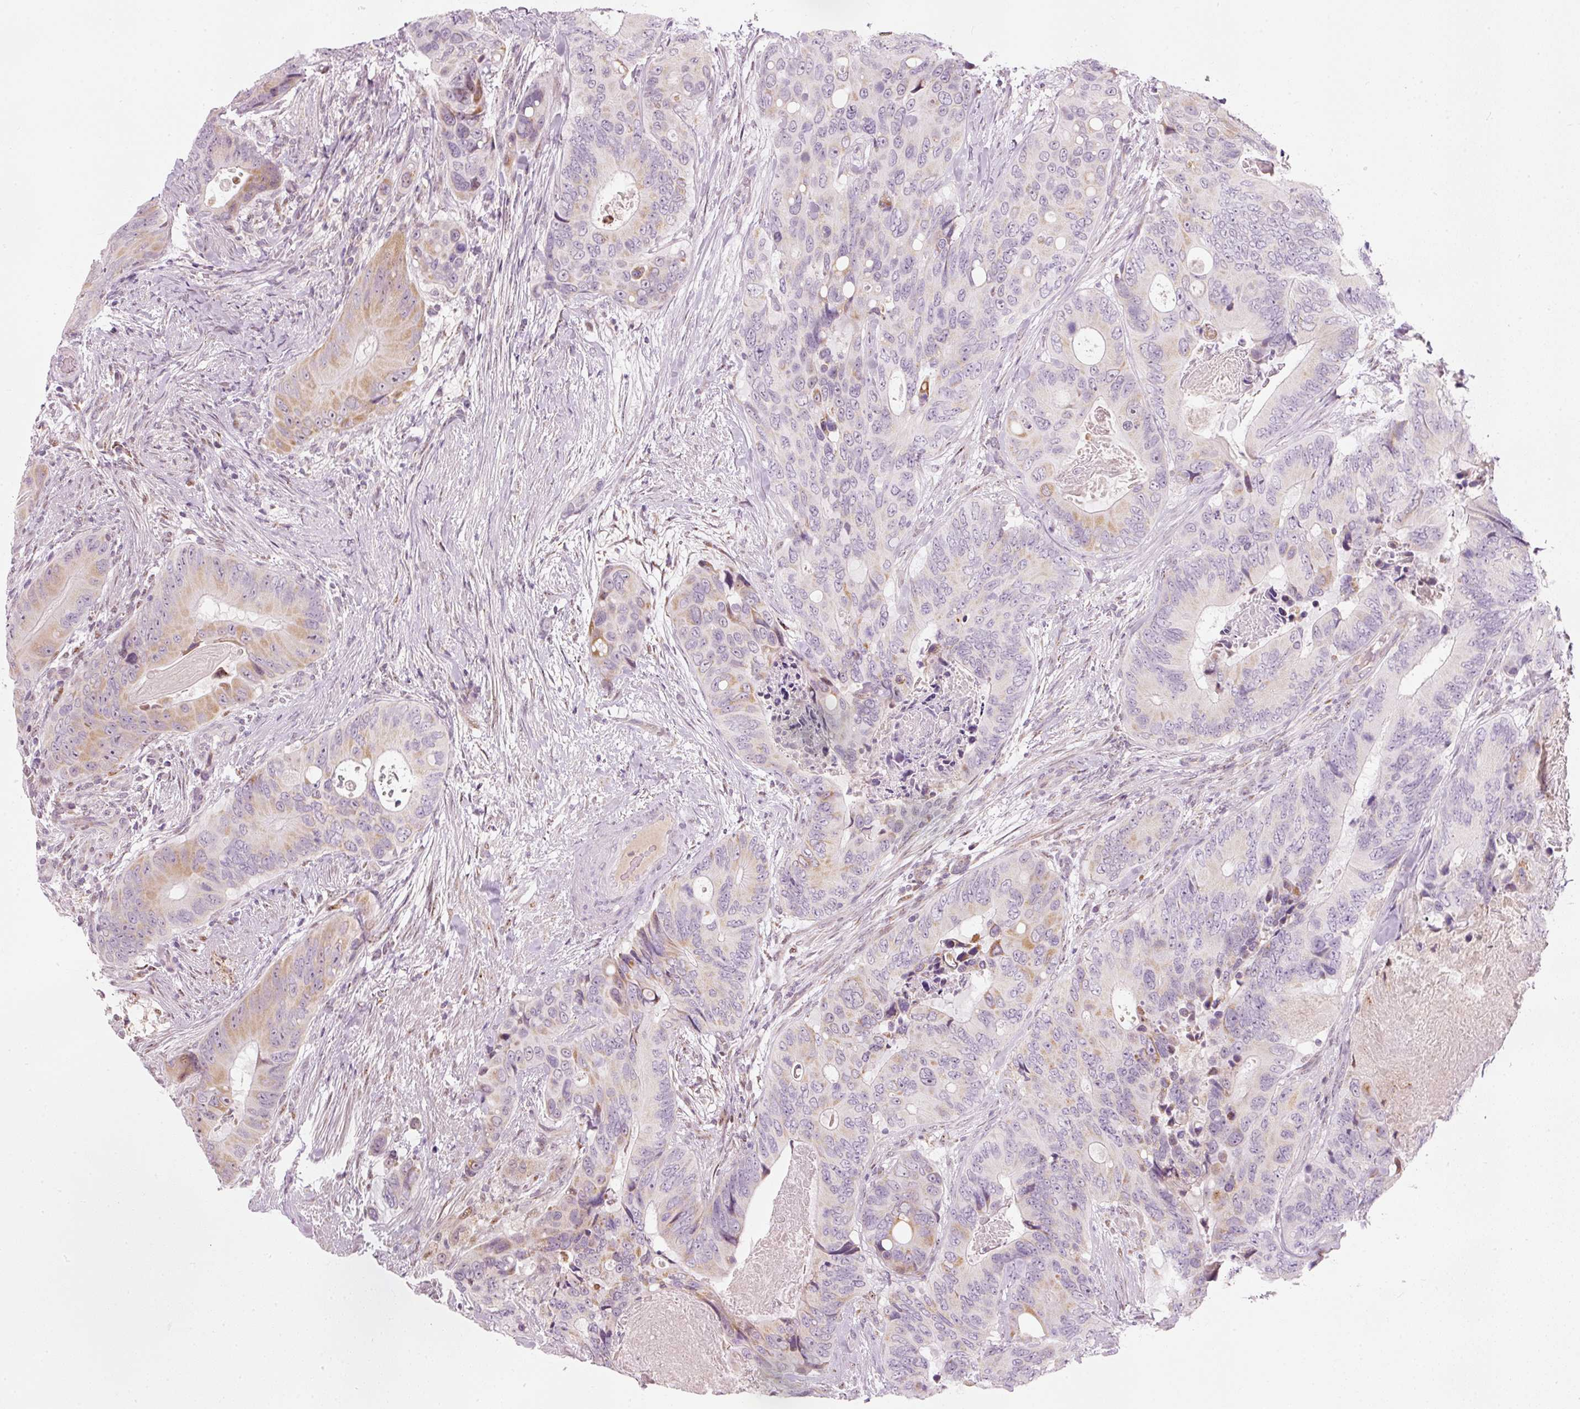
{"staining": {"intensity": "weak", "quantity": "<25%", "location": "cytoplasmic/membranous"}, "tissue": "colorectal cancer", "cell_type": "Tumor cells", "image_type": "cancer", "snomed": [{"axis": "morphology", "description": "Adenocarcinoma, NOS"}, {"axis": "topography", "description": "Colon"}], "caption": "Colorectal adenocarcinoma was stained to show a protein in brown. There is no significant staining in tumor cells.", "gene": "RNF39", "patient": {"sex": "male", "age": 84}}